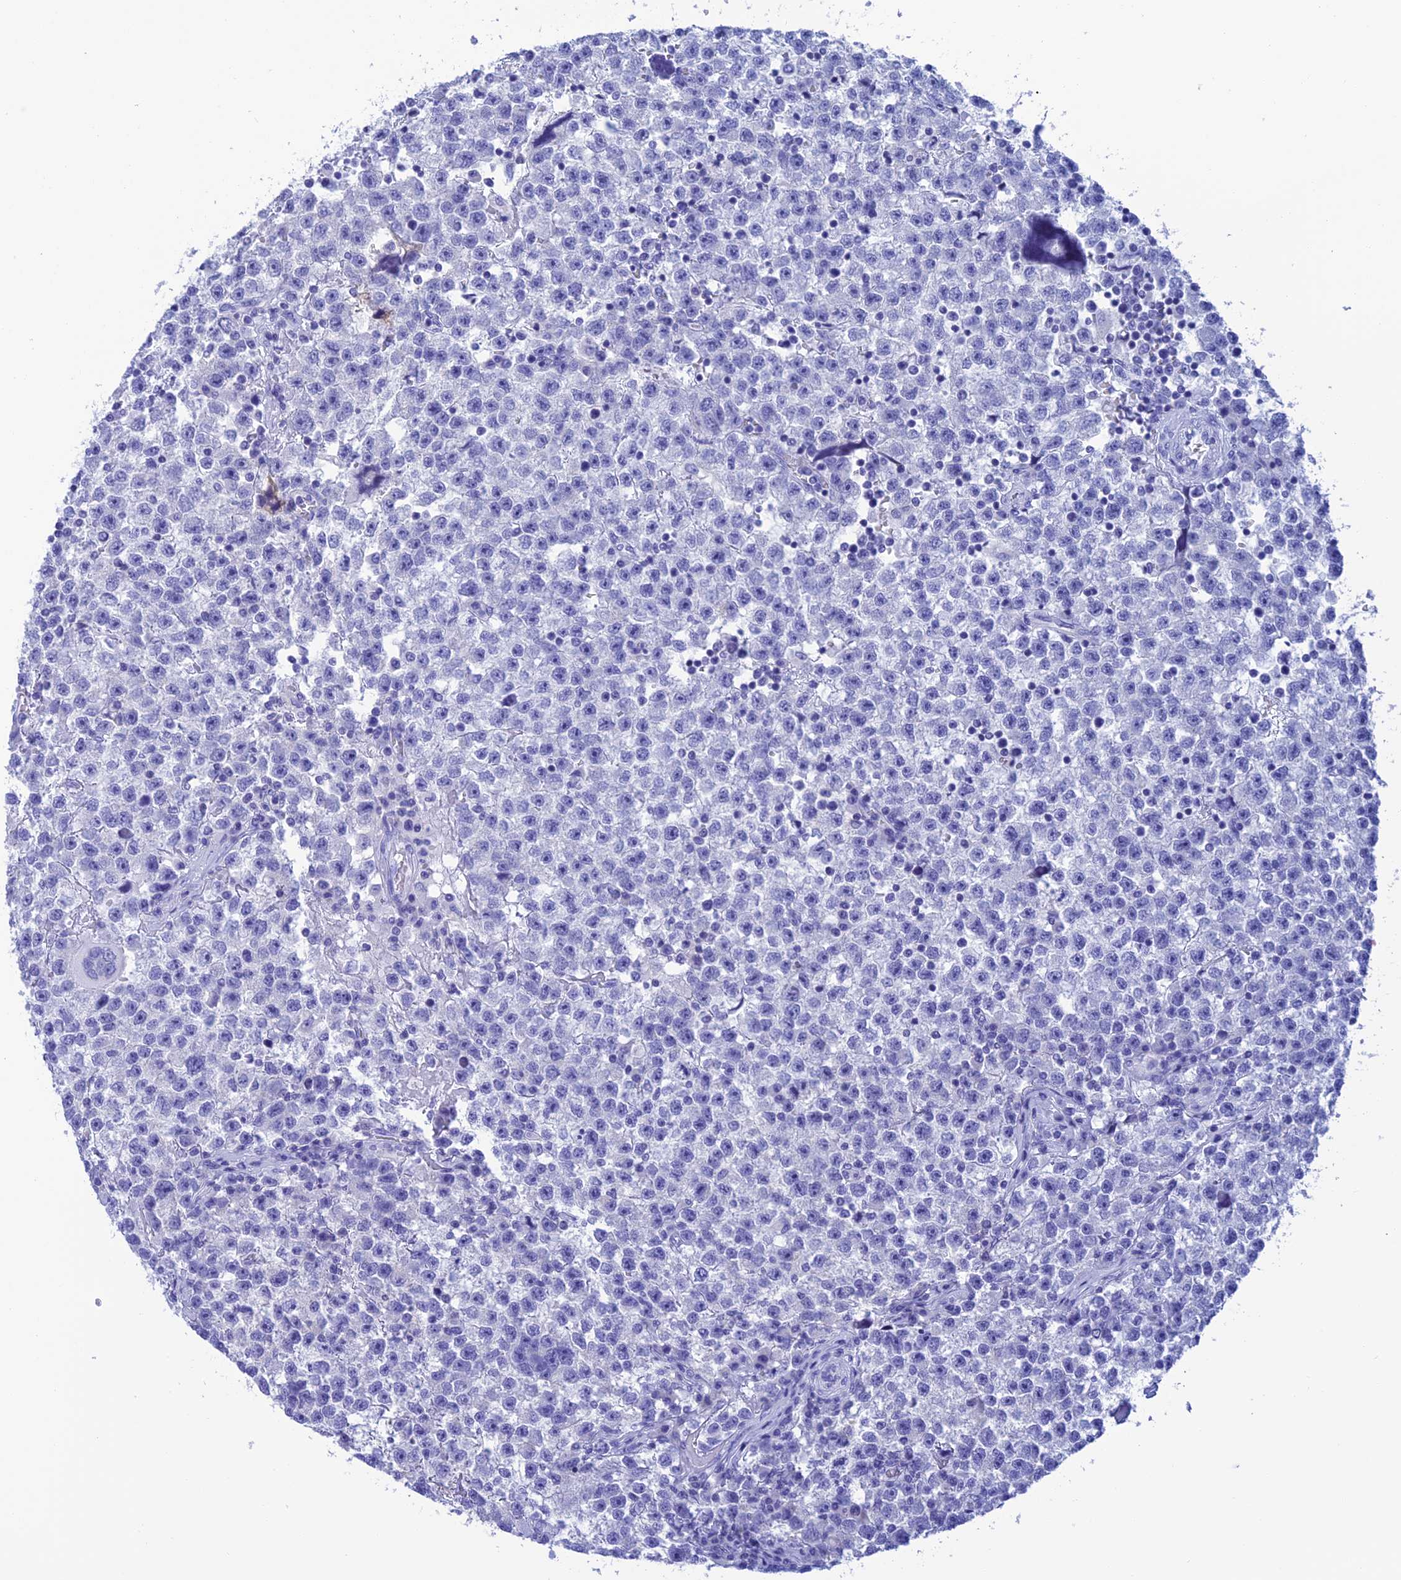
{"staining": {"intensity": "negative", "quantity": "none", "location": "none"}, "tissue": "testis cancer", "cell_type": "Tumor cells", "image_type": "cancer", "snomed": [{"axis": "morphology", "description": "Seminoma, NOS"}, {"axis": "topography", "description": "Testis"}], "caption": "DAB immunohistochemical staining of human seminoma (testis) demonstrates no significant positivity in tumor cells.", "gene": "NXPE4", "patient": {"sex": "male", "age": 22}}